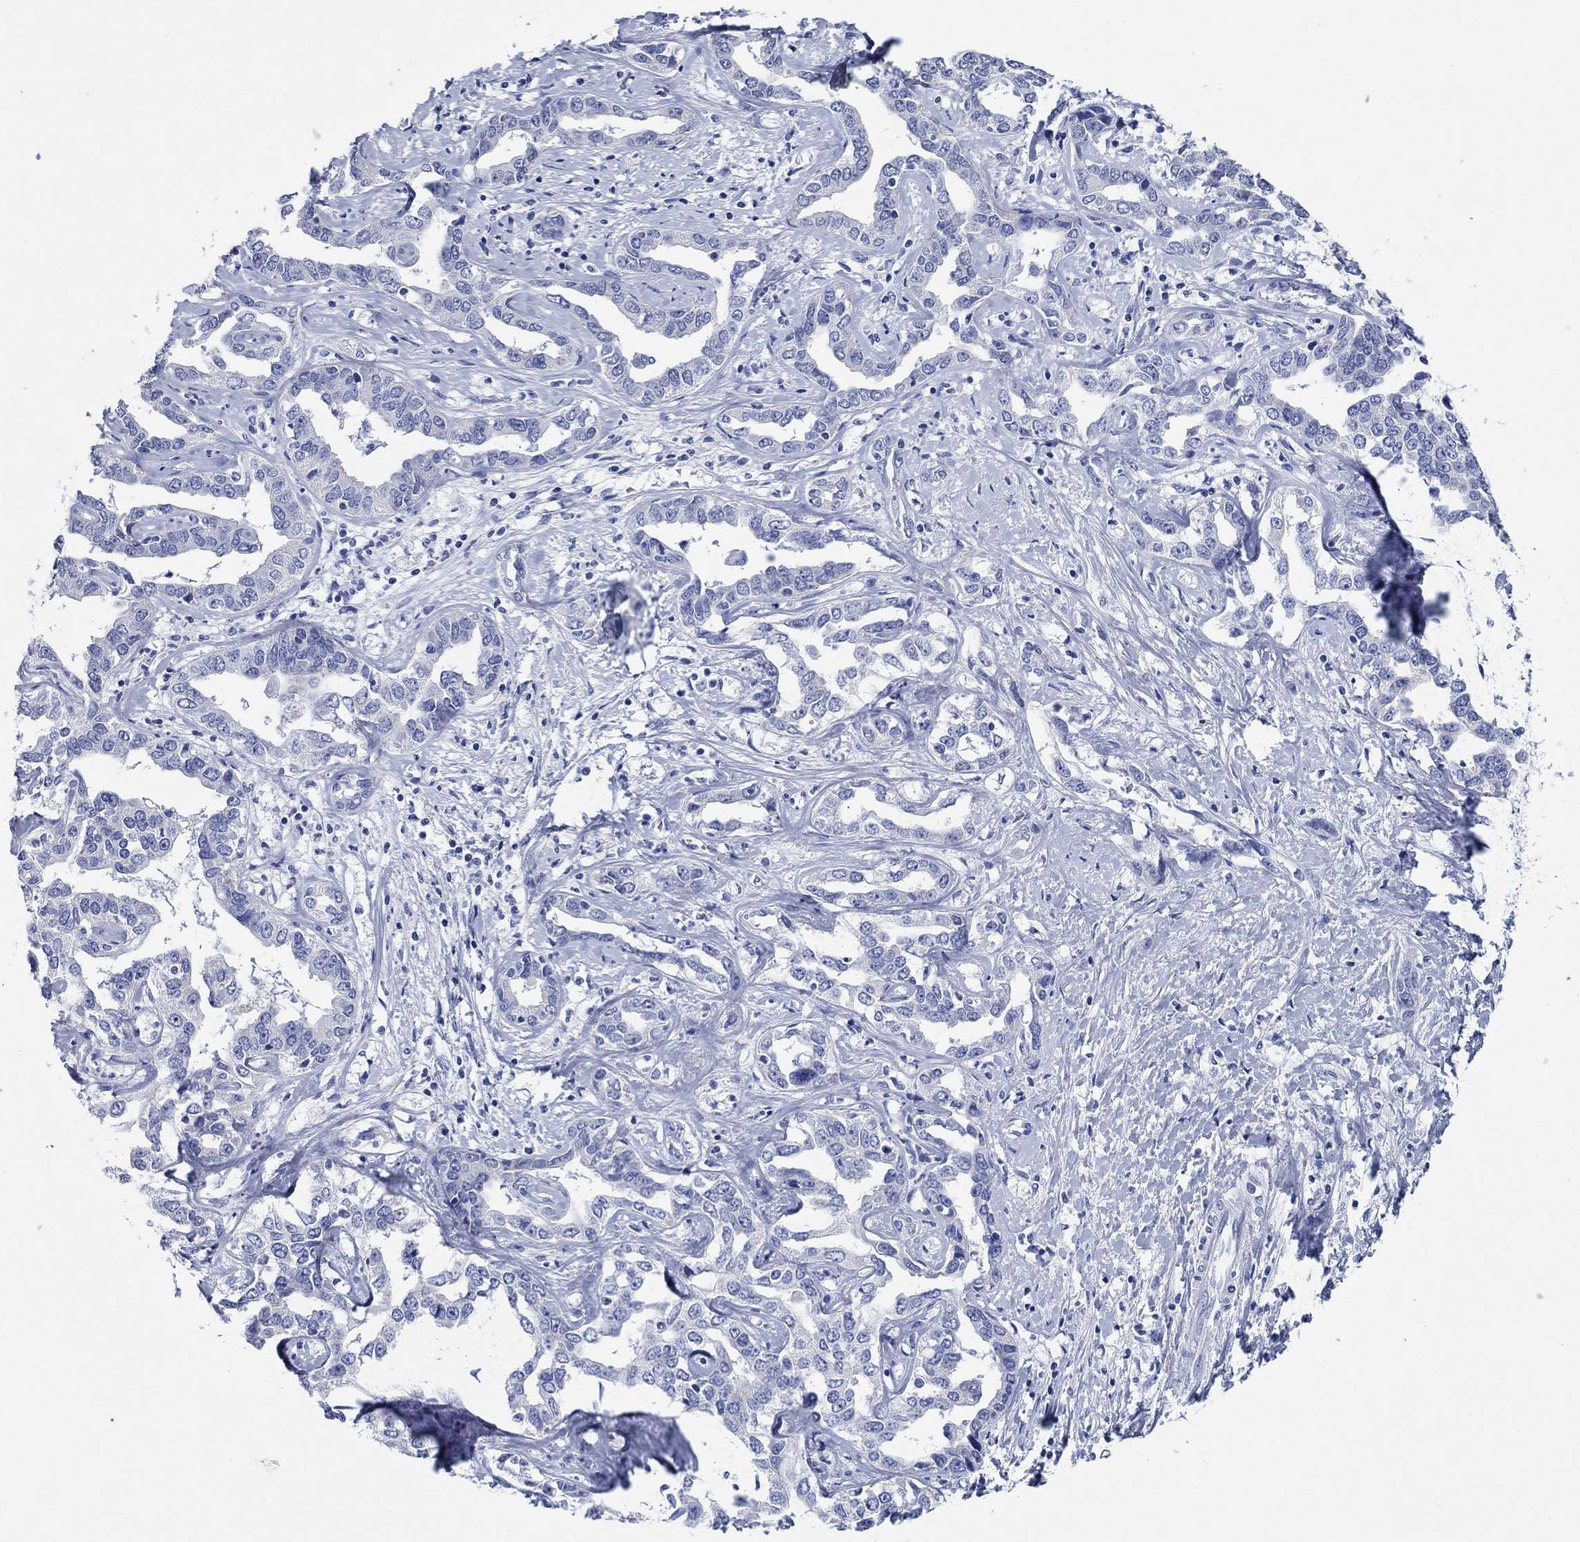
{"staining": {"intensity": "negative", "quantity": "none", "location": "none"}, "tissue": "liver cancer", "cell_type": "Tumor cells", "image_type": "cancer", "snomed": [{"axis": "morphology", "description": "Cholangiocarcinoma"}, {"axis": "topography", "description": "Liver"}], "caption": "Tumor cells show no significant positivity in cholangiocarcinoma (liver).", "gene": "HCRT", "patient": {"sex": "male", "age": 59}}